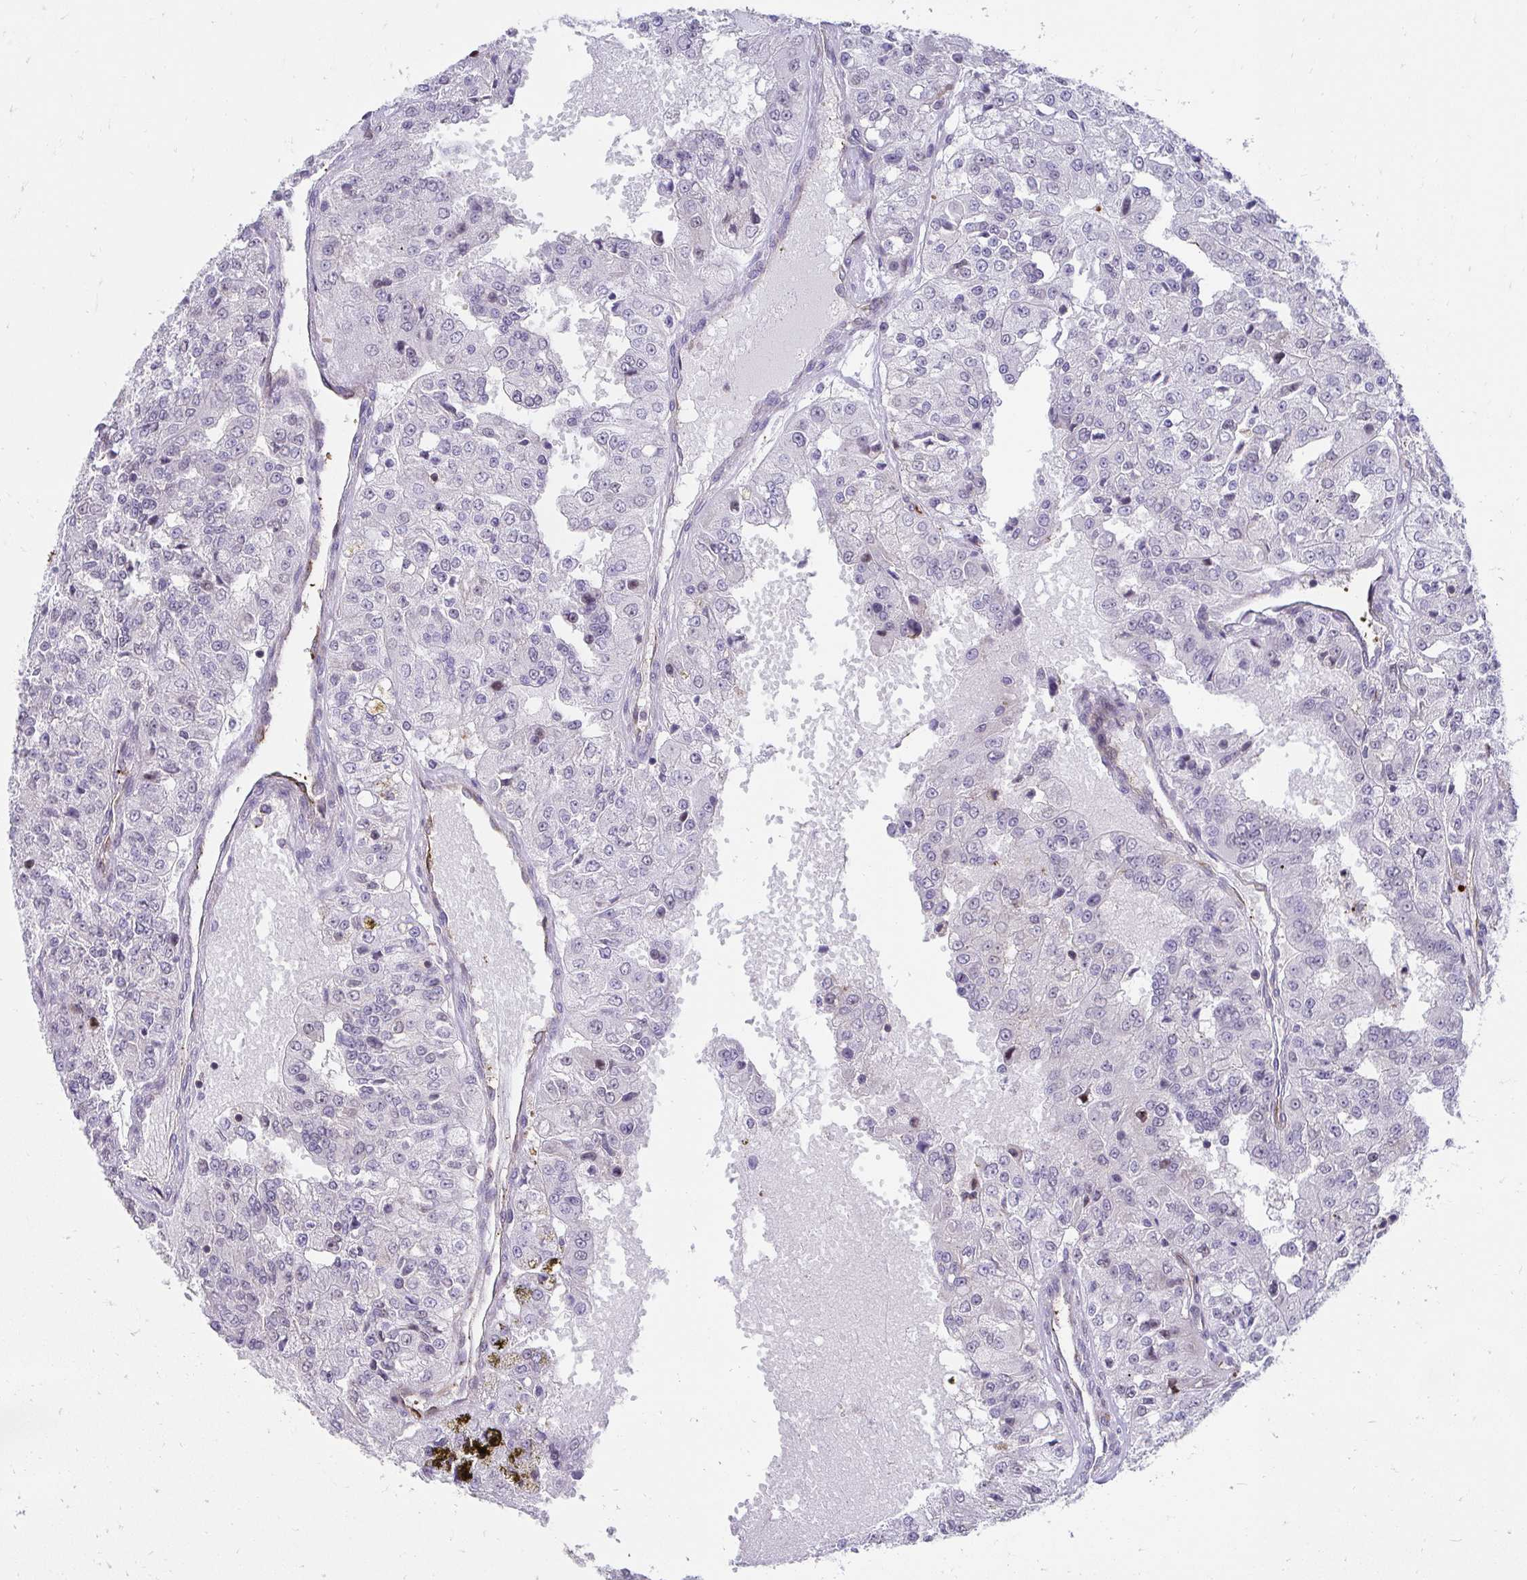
{"staining": {"intensity": "negative", "quantity": "none", "location": "none"}, "tissue": "renal cancer", "cell_type": "Tumor cells", "image_type": "cancer", "snomed": [{"axis": "morphology", "description": "Adenocarcinoma, NOS"}, {"axis": "topography", "description": "Kidney"}], "caption": "A high-resolution micrograph shows immunohistochemistry staining of renal adenocarcinoma, which shows no significant expression in tumor cells.", "gene": "FOXN3", "patient": {"sex": "female", "age": 63}}